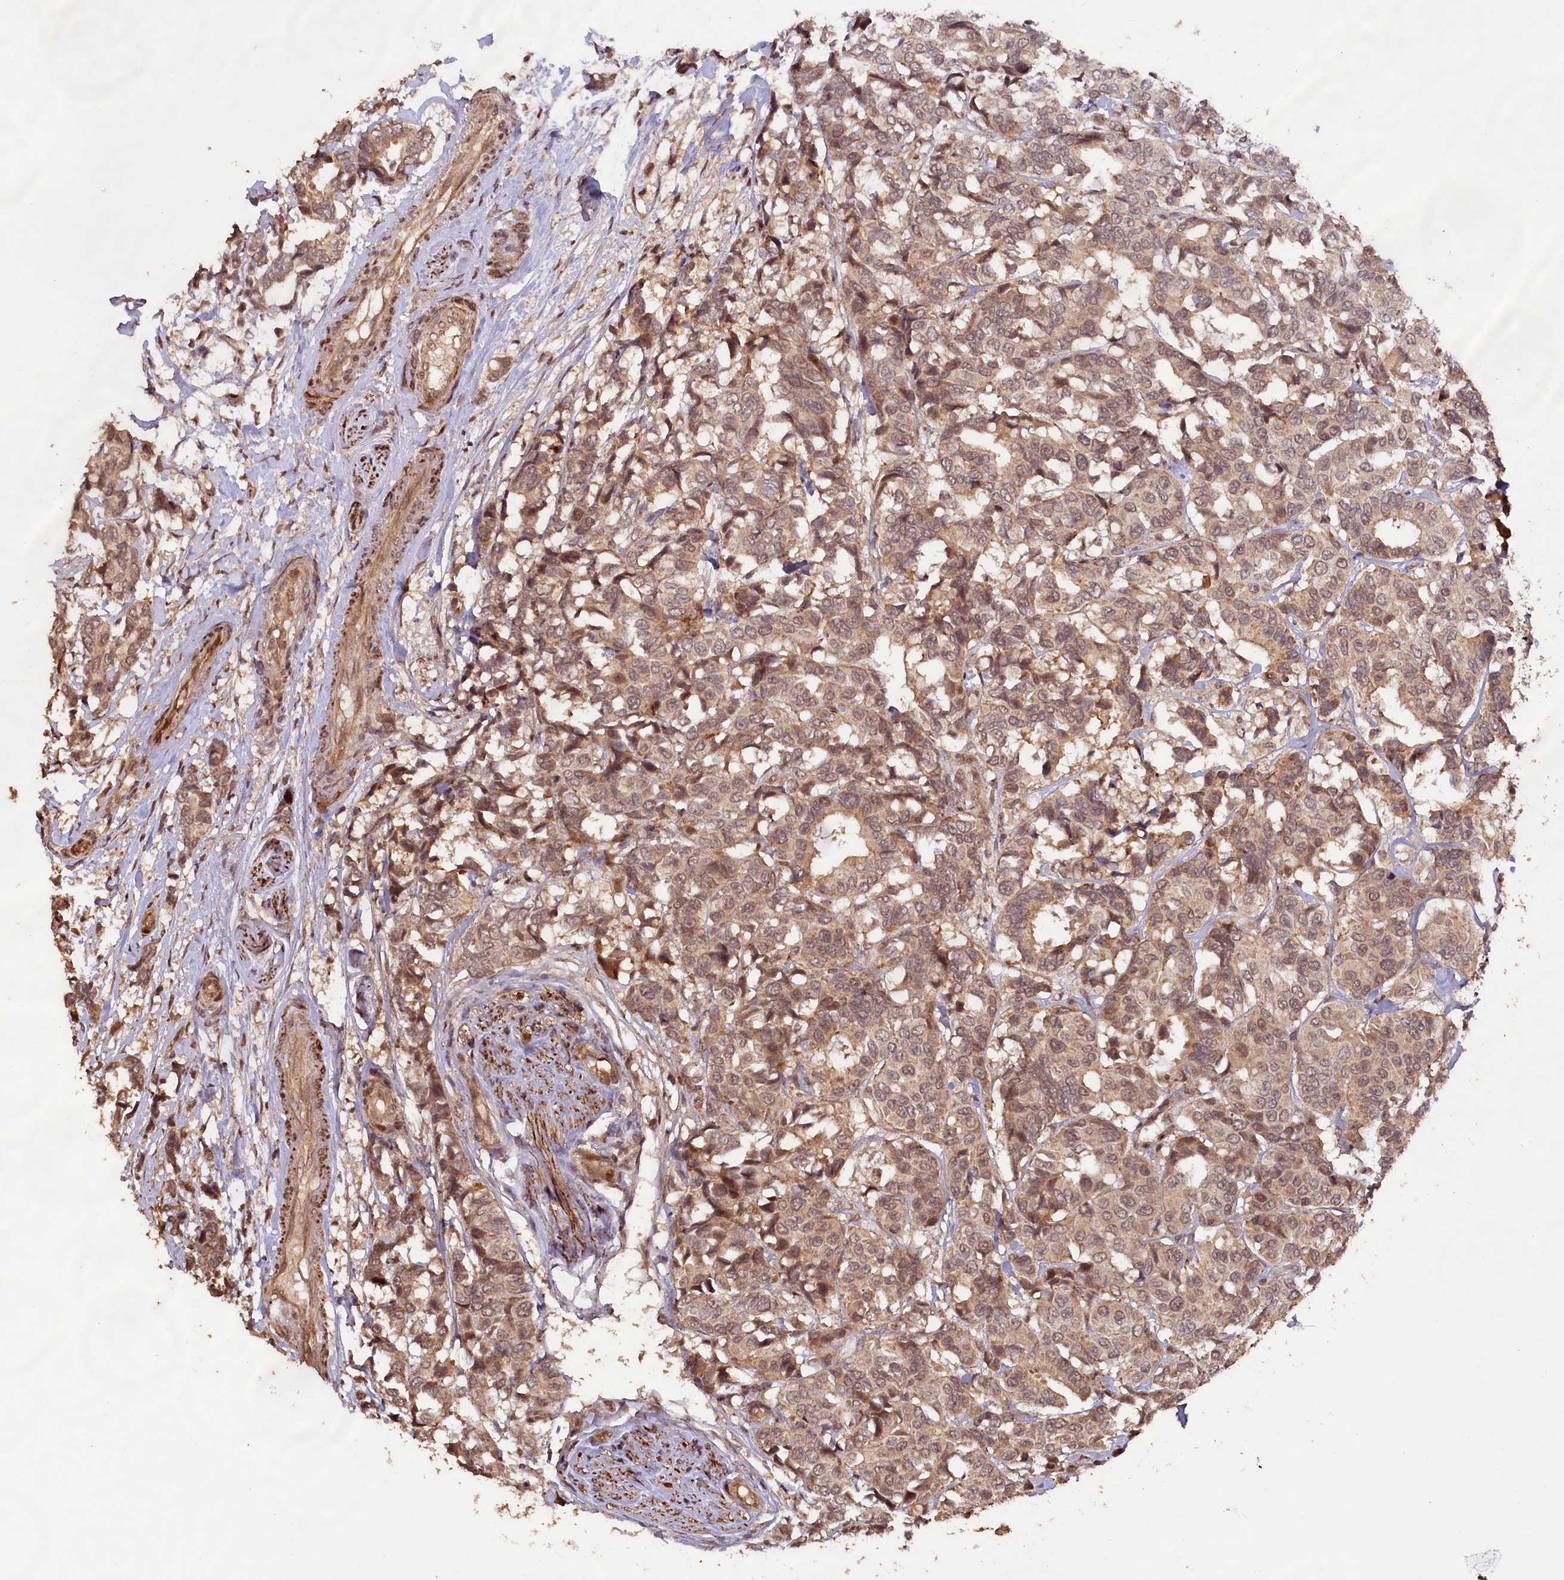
{"staining": {"intensity": "moderate", "quantity": ">75%", "location": "cytoplasmic/membranous,nuclear"}, "tissue": "breast cancer", "cell_type": "Tumor cells", "image_type": "cancer", "snomed": [{"axis": "morphology", "description": "Duct carcinoma"}, {"axis": "topography", "description": "Breast"}], "caption": "Protein expression analysis of breast cancer (invasive ductal carcinoma) demonstrates moderate cytoplasmic/membranous and nuclear expression in approximately >75% of tumor cells. Using DAB (3,3'-diaminobenzidine) (brown) and hematoxylin (blue) stains, captured at high magnification using brightfield microscopy.", "gene": "SHPRH", "patient": {"sex": "female", "age": 87}}